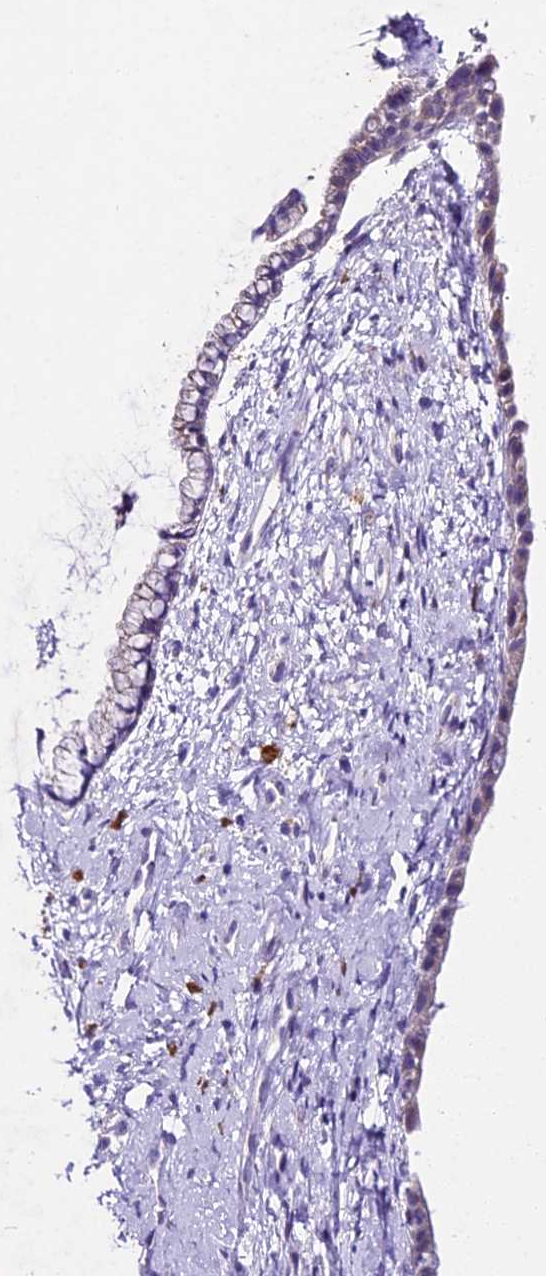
{"staining": {"intensity": "negative", "quantity": "none", "location": "none"}, "tissue": "cervix", "cell_type": "Glandular cells", "image_type": "normal", "snomed": [{"axis": "morphology", "description": "Normal tissue, NOS"}, {"axis": "topography", "description": "Cervix"}], "caption": "High magnification brightfield microscopy of benign cervix stained with DAB (3,3'-diaminobenzidine) (brown) and counterstained with hematoxylin (blue): glandular cells show no significant expression. (DAB immunohistochemistry (IHC), high magnification).", "gene": "IFT140", "patient": {"sex": "female", "age": 57}}